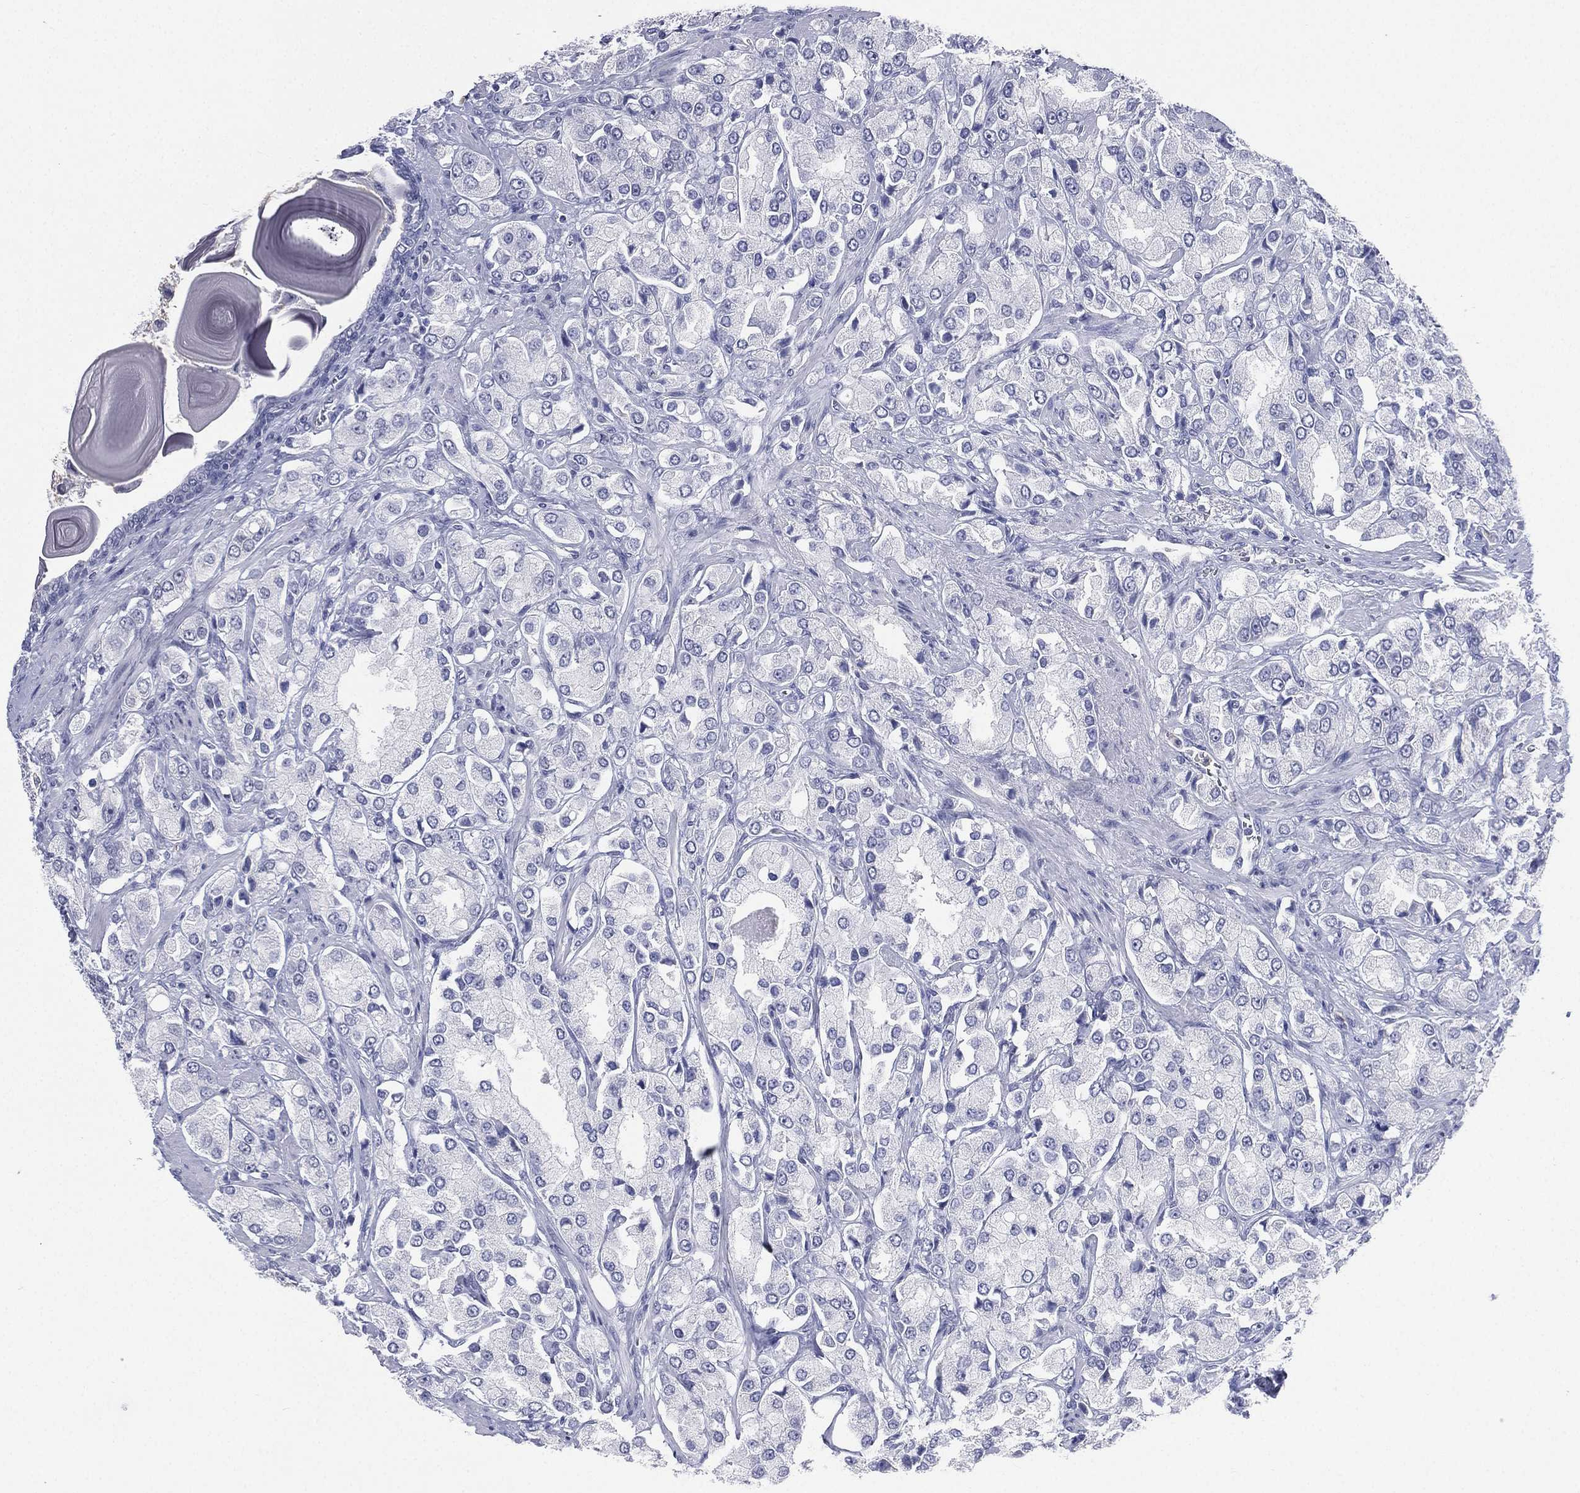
{"staining": {"intensity": "negative", "quantity": "none", "location": "none"}, "tissue": "prostate cancer", "cell_type": "Tumor cells", "image_type": "cancer", "snomed": [{"axis": "morphology", "description": "Adenocarcinoma, NOS"}, {"axis": "topography", "description": "Prostate and seminal vesicle, NOS"}, {"axis": "topography", "description": "Prostate"}], "caption": "Immunohistochemistry (IHC) micrograph of prostate cancer stained for a protein (brown), which demonstrates no positivity in tumor cells.", "gene": "CD22", "patient": {"sex": "male", "age": 64}}